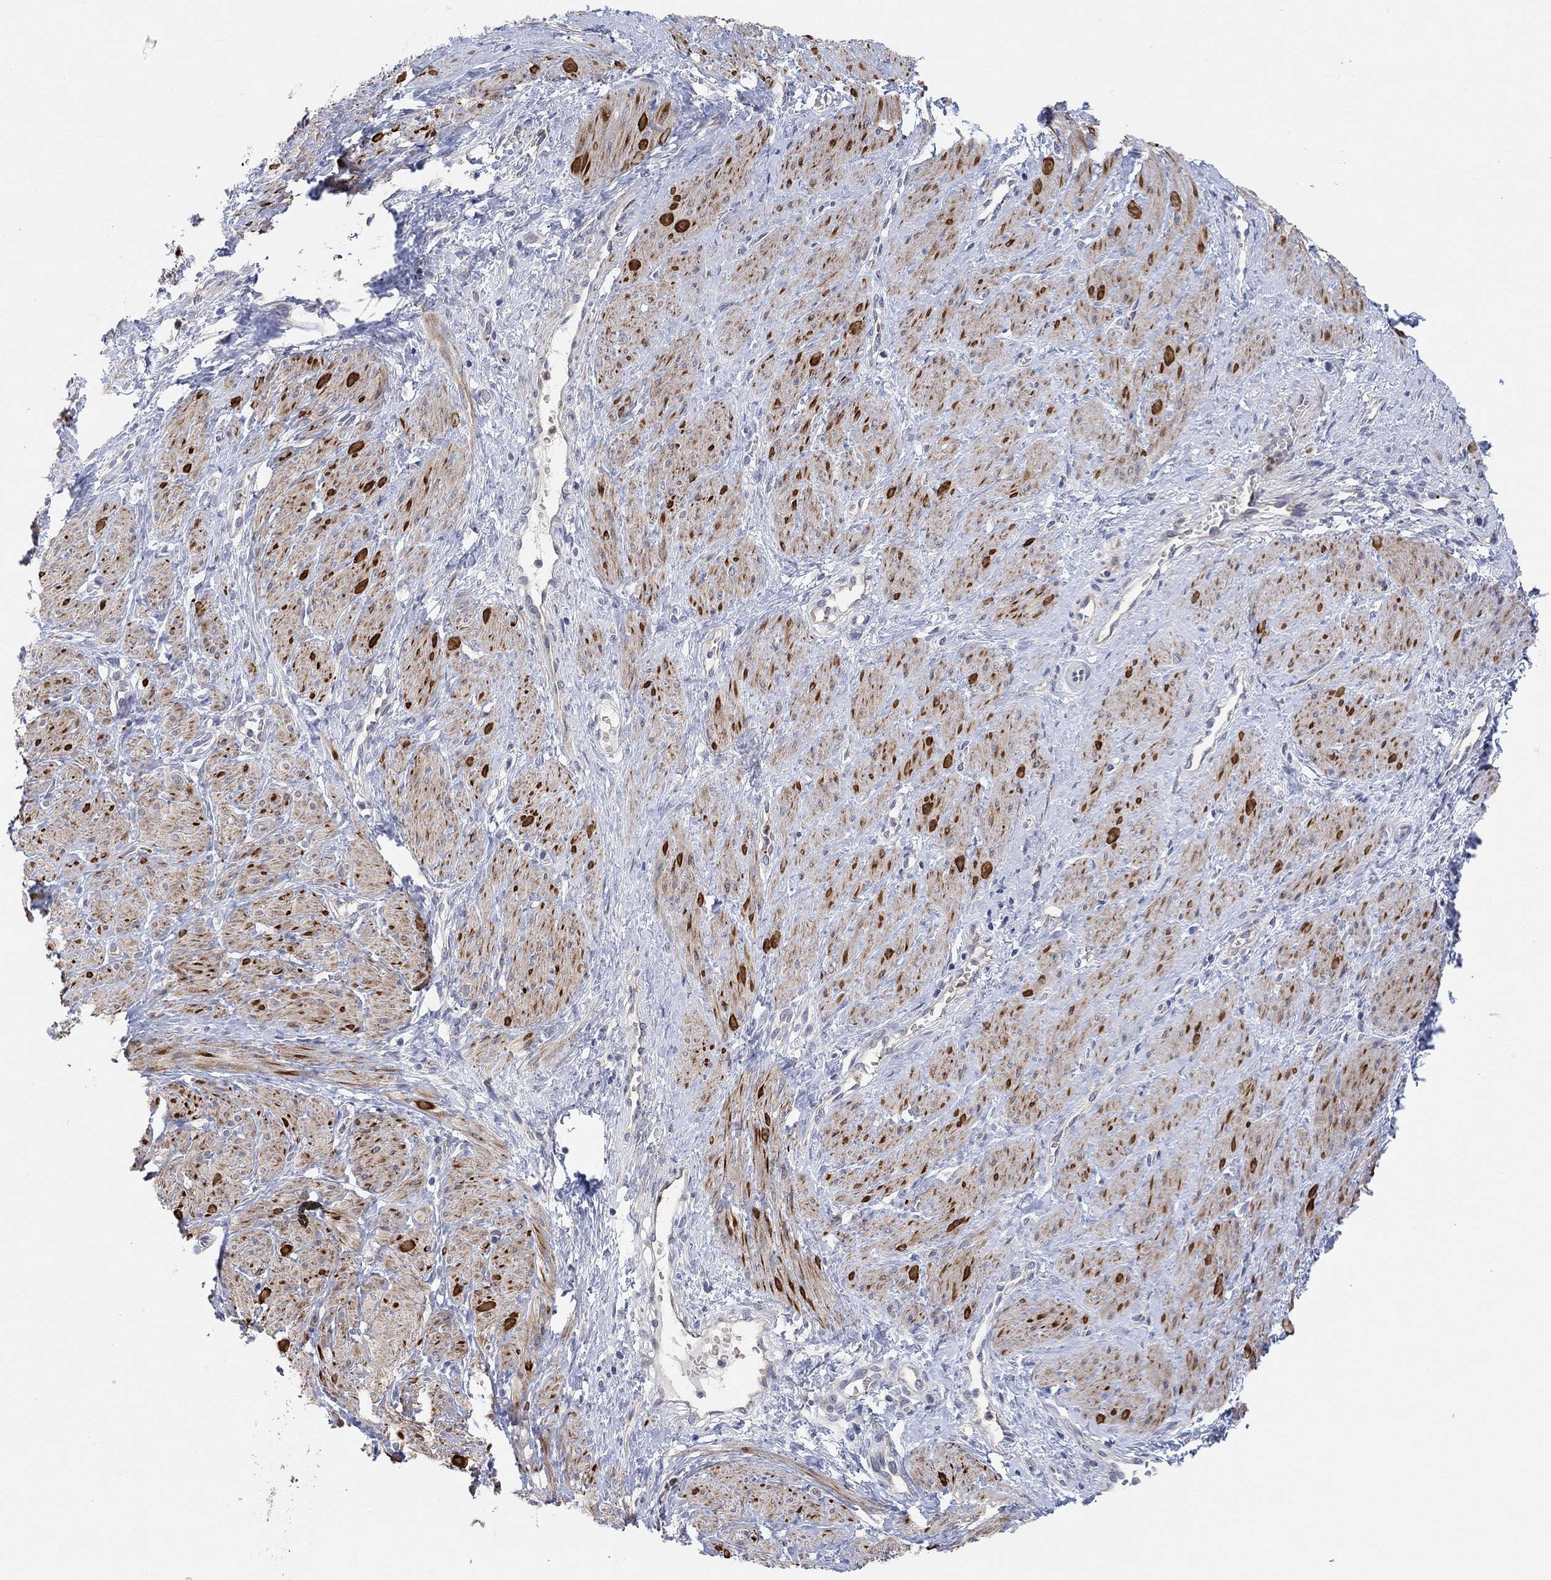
{"staining": {"intensity": "strong", "quantity": "25%-75%", "location": "cytoplasmic/membranous"}, "tissue": "smooth muscle", "cell_type": "Smooth muscle cells", "image_type": "normal", "snomed": [{"axis": "morphology", "description": "Normal tissue, NOS"}, {"axis": "topography", "description": "Smooth muscle"}, {"axis": "topography", "description": "Uterus"}], "caption": "Immunohistochemistry (IHC) (DAB) staining of unremarkable smooth muscle reveals strong cytoplasmic/membranous protein positivity in approximately 25%-75% of smooth muscle cells. (Brightfield microscopy of DAB IHC at high magnification).", "gene": "PMFBP1", "patient": {"sex": "female", "age": 39}}